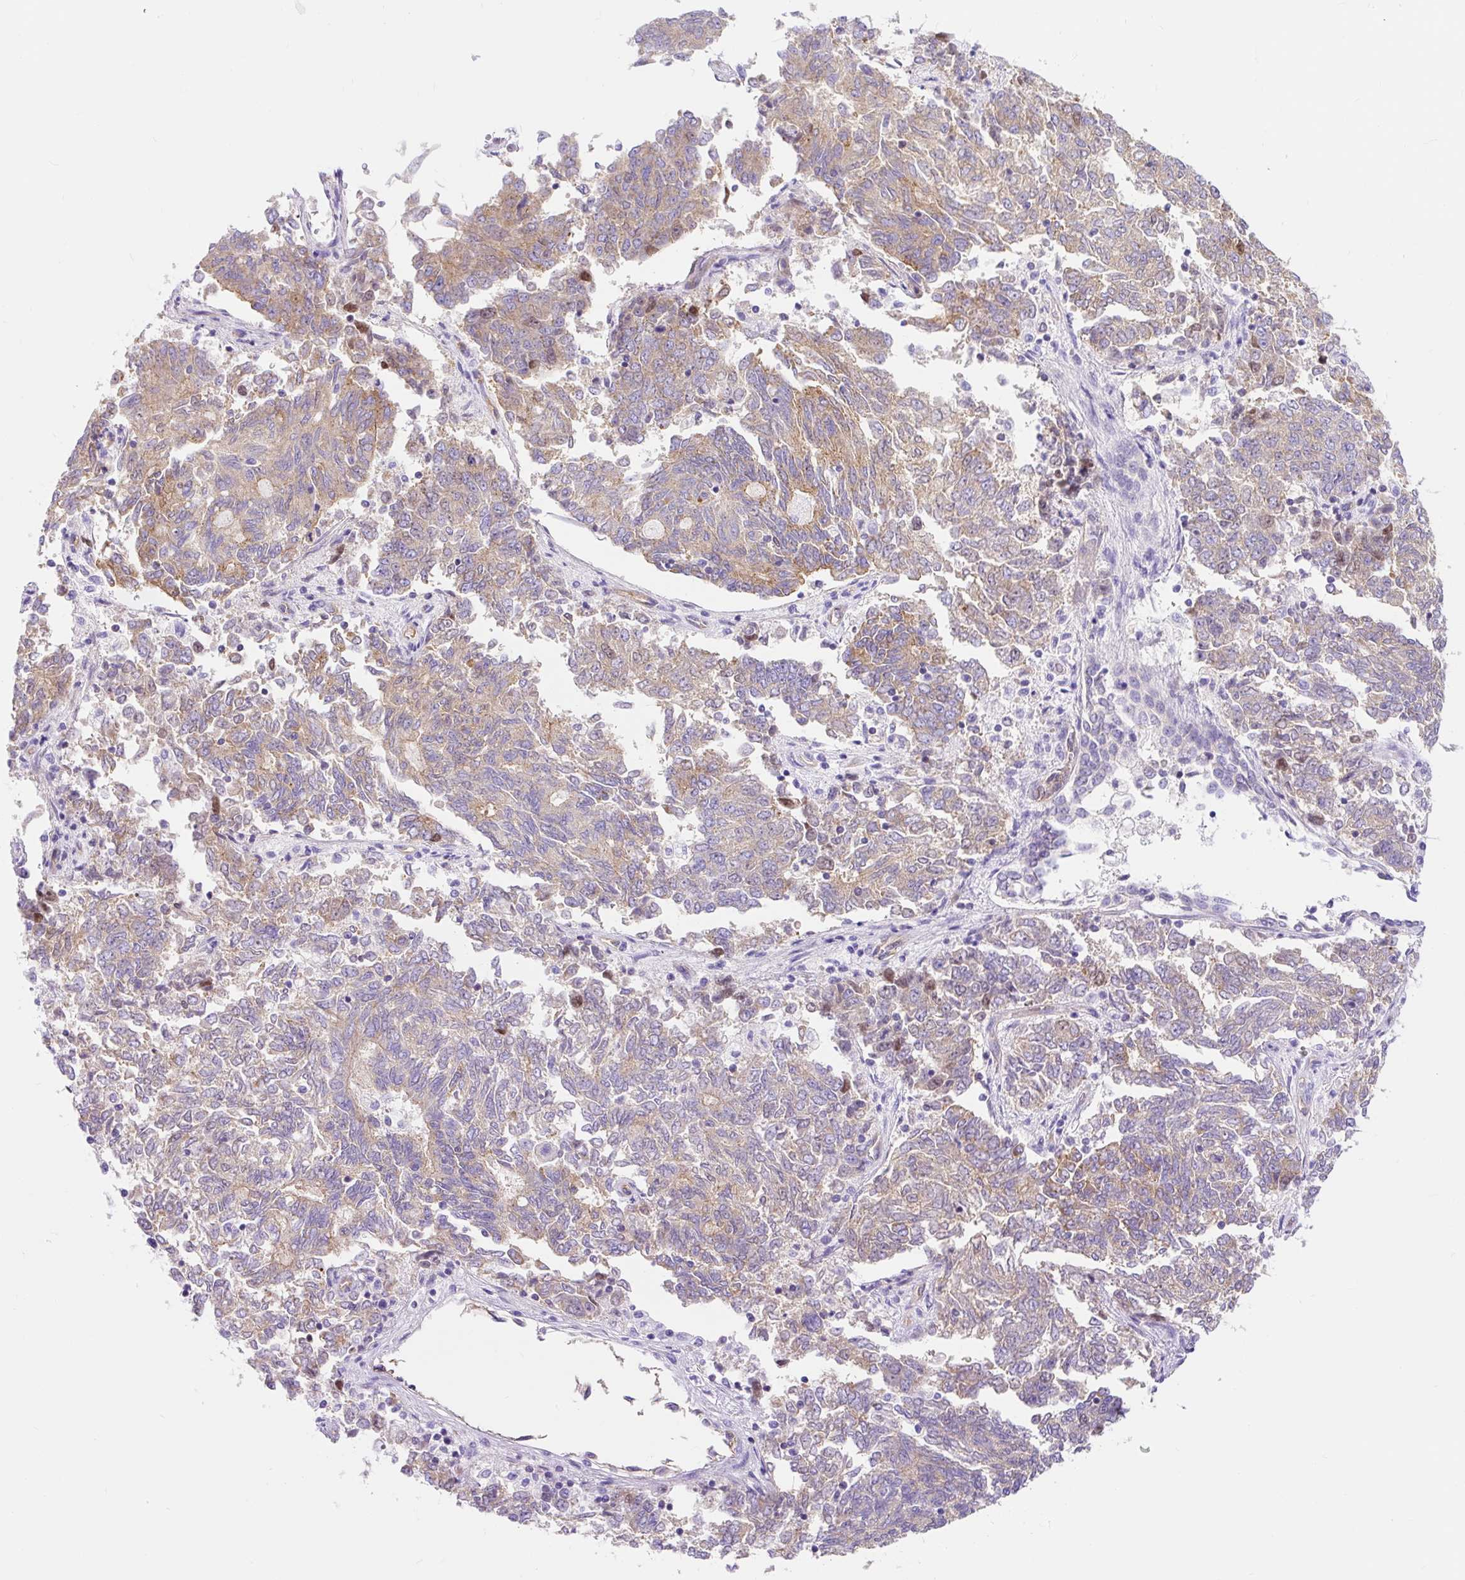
{"staining": {"intensity": "weak", "quantity": "25%-75%", "location": "cytoplasmic/membranous"}, "tissue": "endometrial cancer", "cell_type": "Tumor cells", "image_type": "cancer", "snomed": [{"axis": "morphology", "description": "Adenocarcinoma, NOS"}, {"axis": "topography", "description": "Endometrium"}], "caption": "Endometrial adenocarcinoma was stained to show a protein in brown. There is low levels of weak cytoplasmic/membranous staining in approximately 25%-75% of tumor cells.", "gene": "HIP1R", "patient": {"sex": "female", "age": 80}}